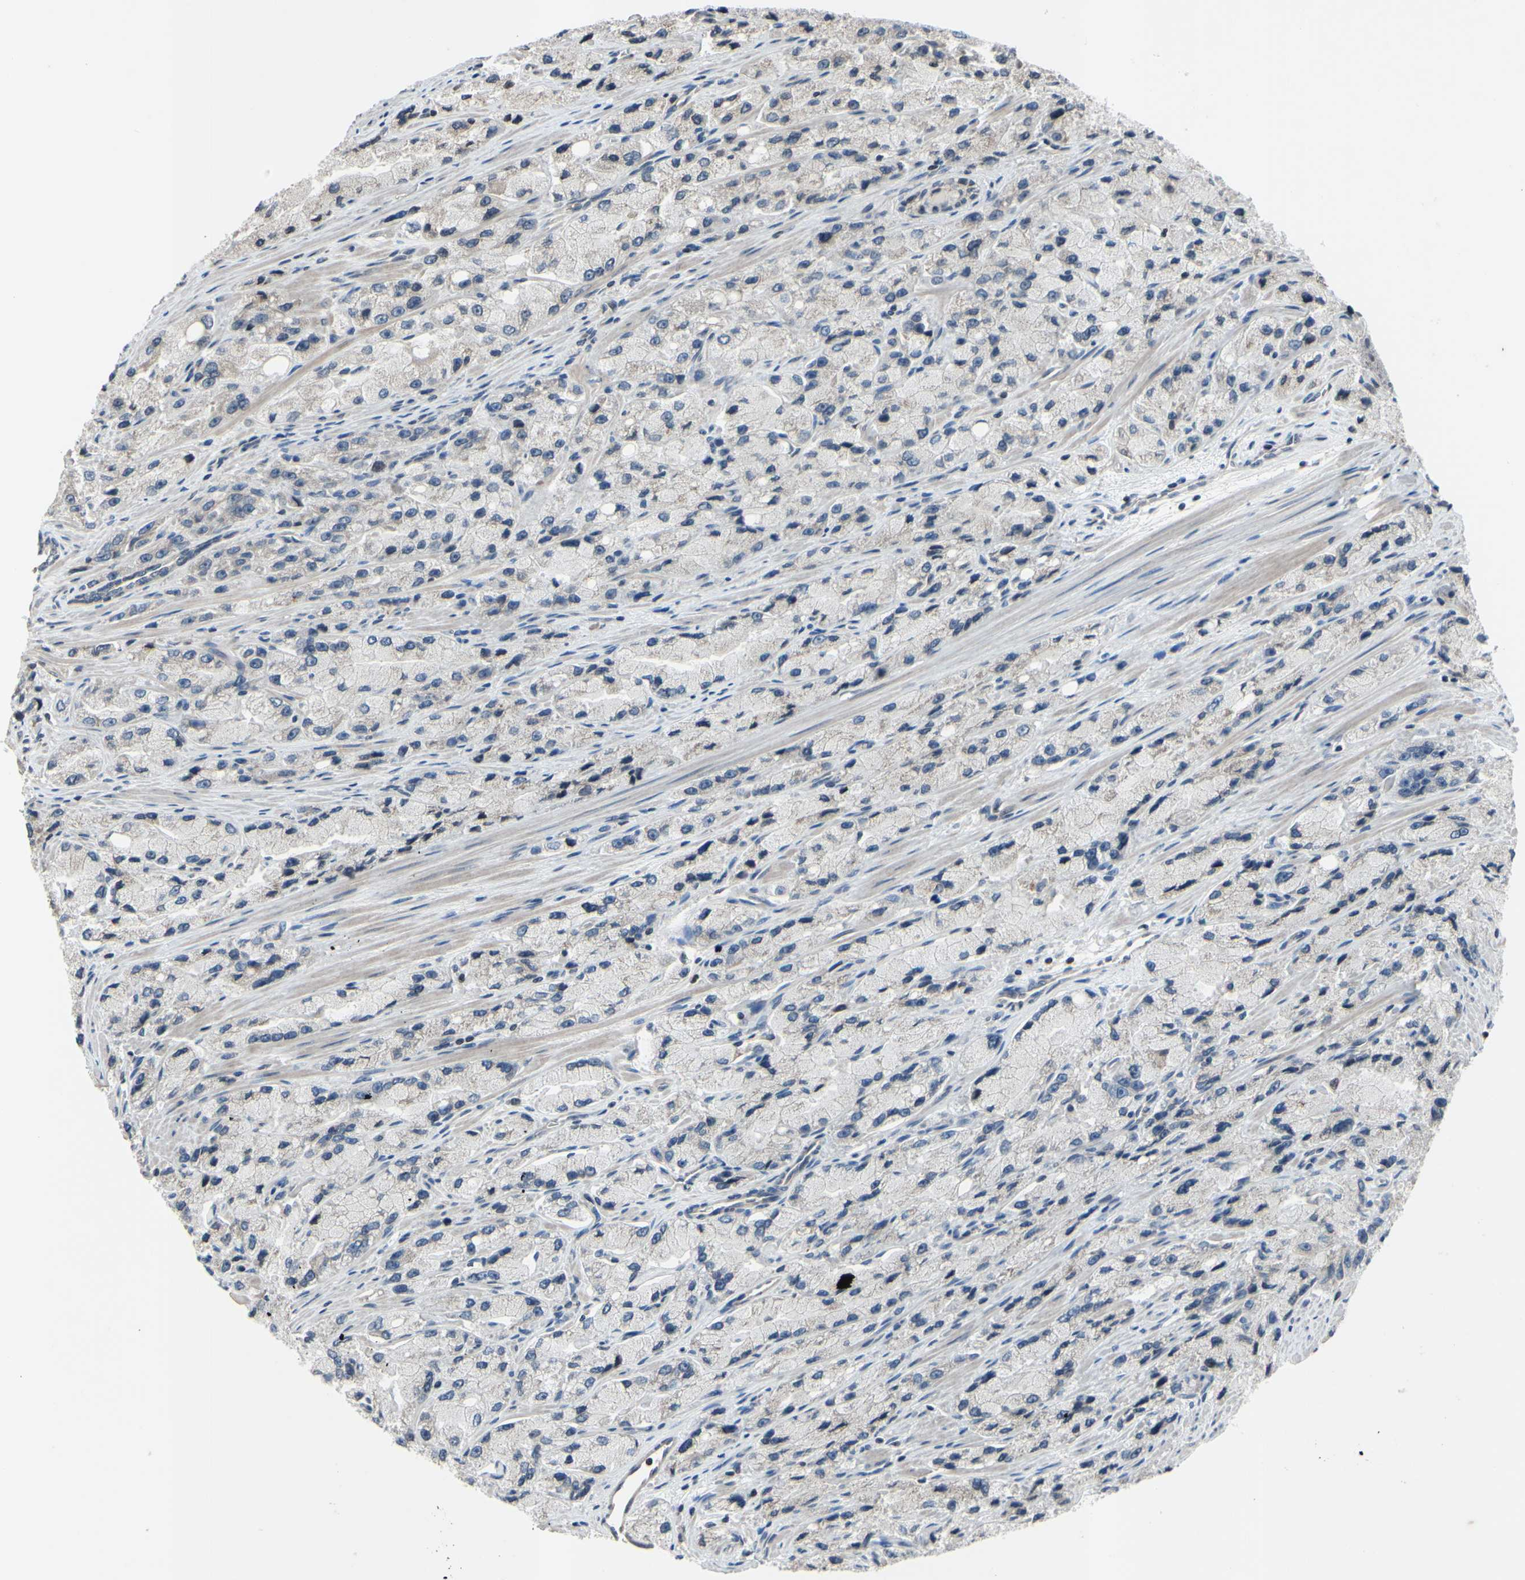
{"staining": {"intensity": "negative", "quantity": "none", "location": "none"}, "tissue": "prostate cancer", "cell_type": "Tumor cells", "image_type": "cancer", "snomed": [{"axis": "morphology", "description": "Adenocarcinoma, High grade"}, {"axis": "topography", "description": "Prostate"}], "caption": "This is an immunohistochemistry (IHC) photomicrograph of prostate cancer (high-grade adenocarcinoma). There is no expression in tumor cells.", "gene": "ARG1", "patient": {"sex": "male", "age": 58}}